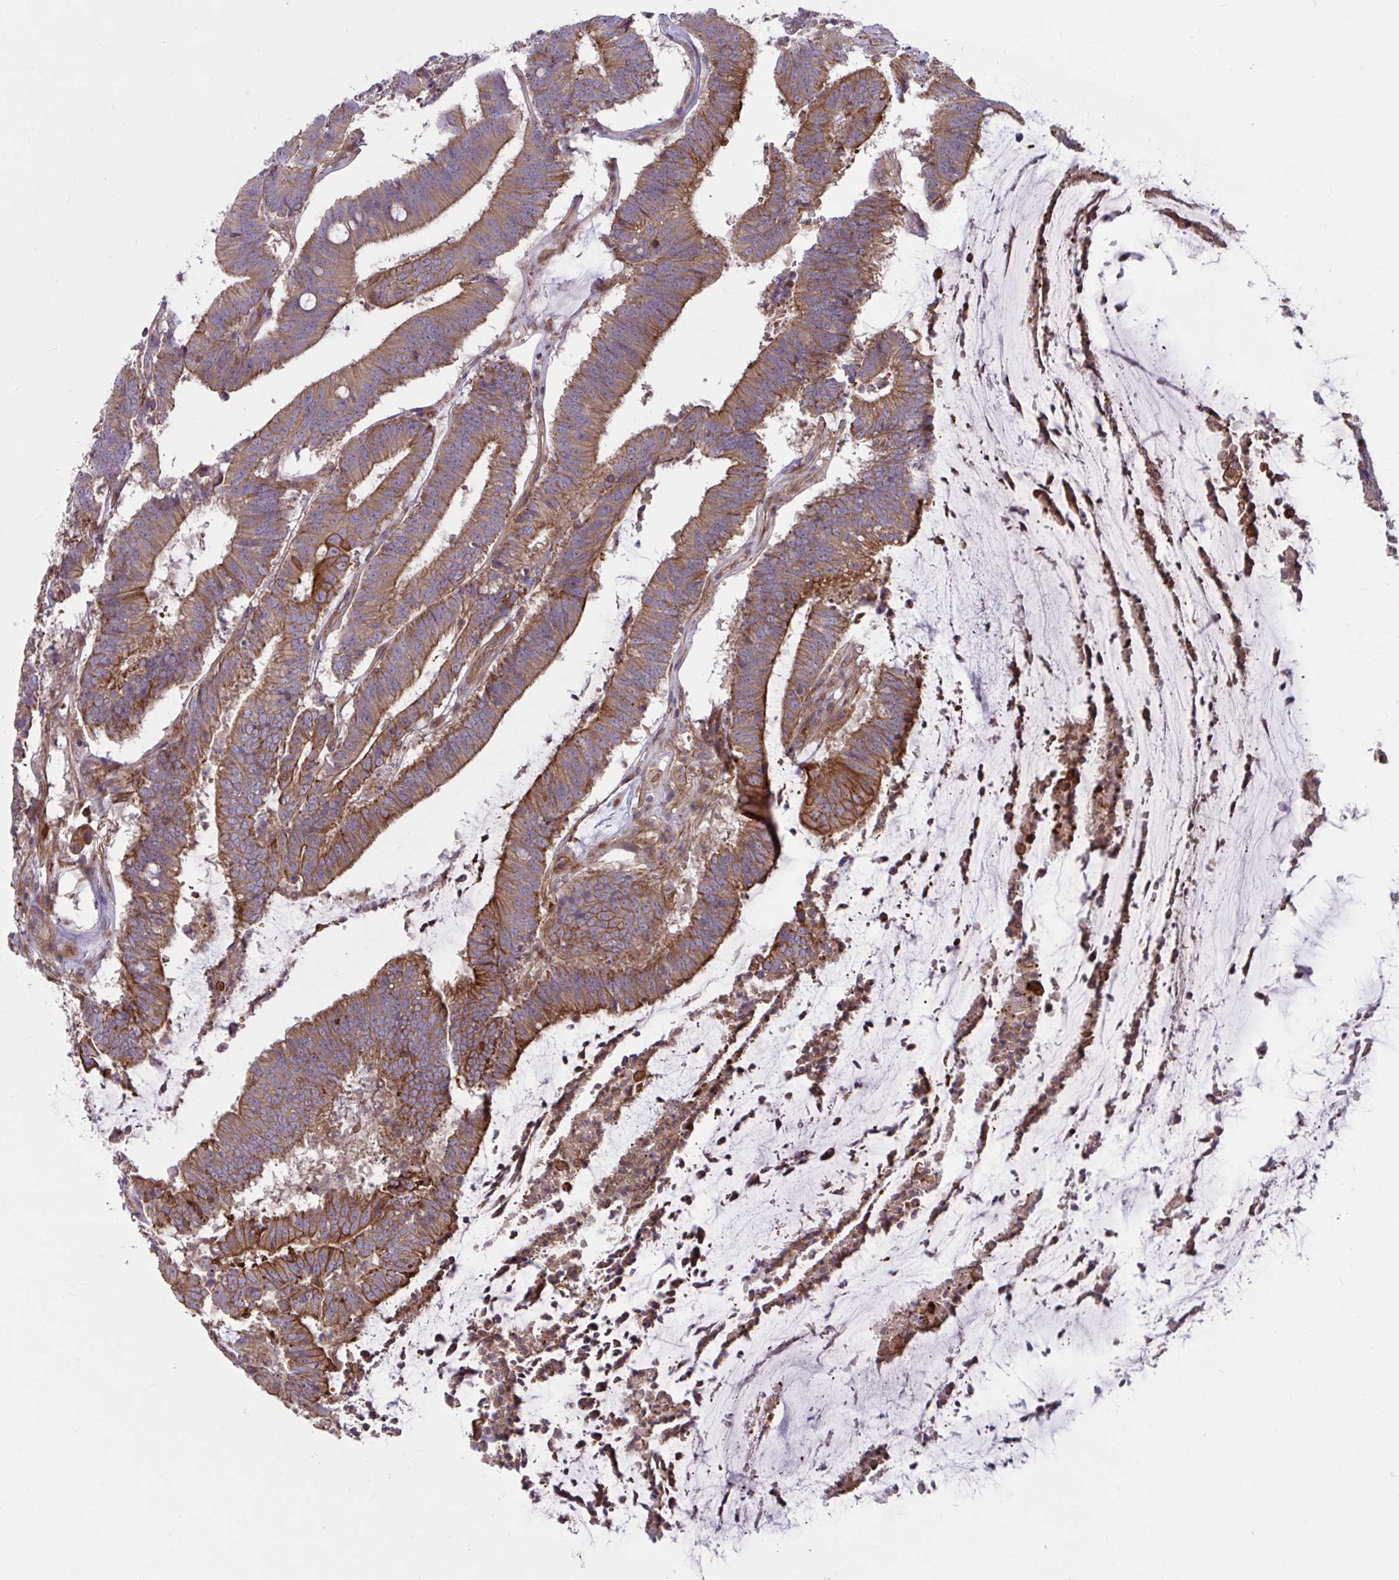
{"staining": {"intensity": "moderate", "quantity": ">75%", "location": "cytoplasmic/membranous"}, "tissue": "colorectal cancer", "cell_type": "Tumor cells", "image_type": "cancer", "snomed": [{"axis": "morphology", "description": "Adenocarcinoma, NOS"}, {"axis": "topography", "description": "Colon"}], "caption": "DAB immunohistochemical staining of human colorectal adenocarcinoma exhibits moderate cytoplasmic/membranous protein staining in about >75% of tumor cells.", "gene": "TANK", "patient": {"sex": "female", "age": 43}}